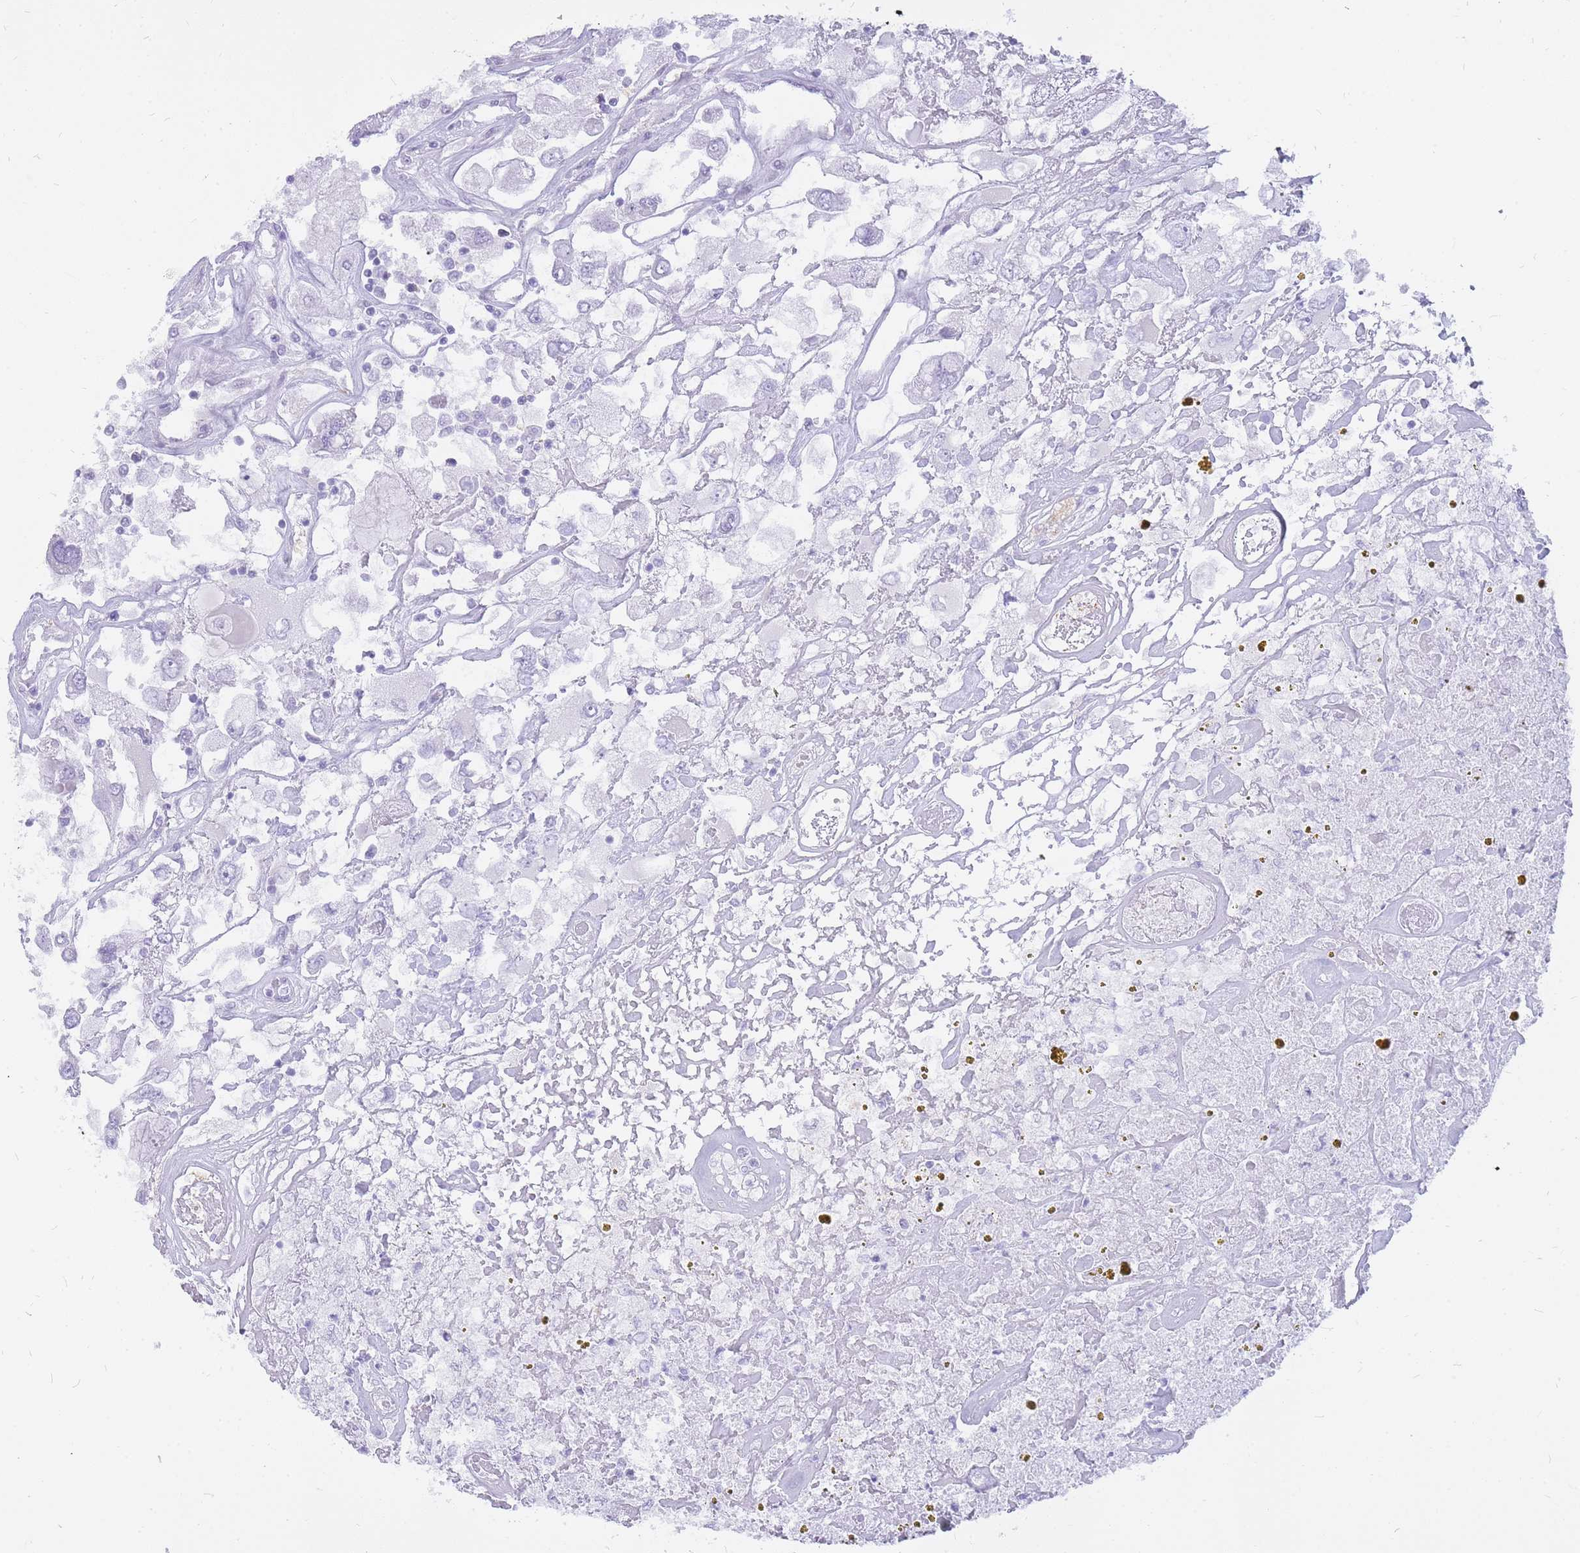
{"staining": {"intensity": "negative", "quantity": "none", "location": "none"}, "tissue": "renal cancer", "cell_type": "Tumor cells", "image_type": "cancer", "snomed": [{"axis": "morphology", "description": "Adenocarcinoma, NOS"}, {"axis": "topography", "description": "Kidney"}], "caption": "High power microscopy image of an immunohistochemistry image of renal adenocarcinoma, revealing no significant staining in tumor cells.", "gene": "INS", "patient": {"sex": "female", "age": 52}}